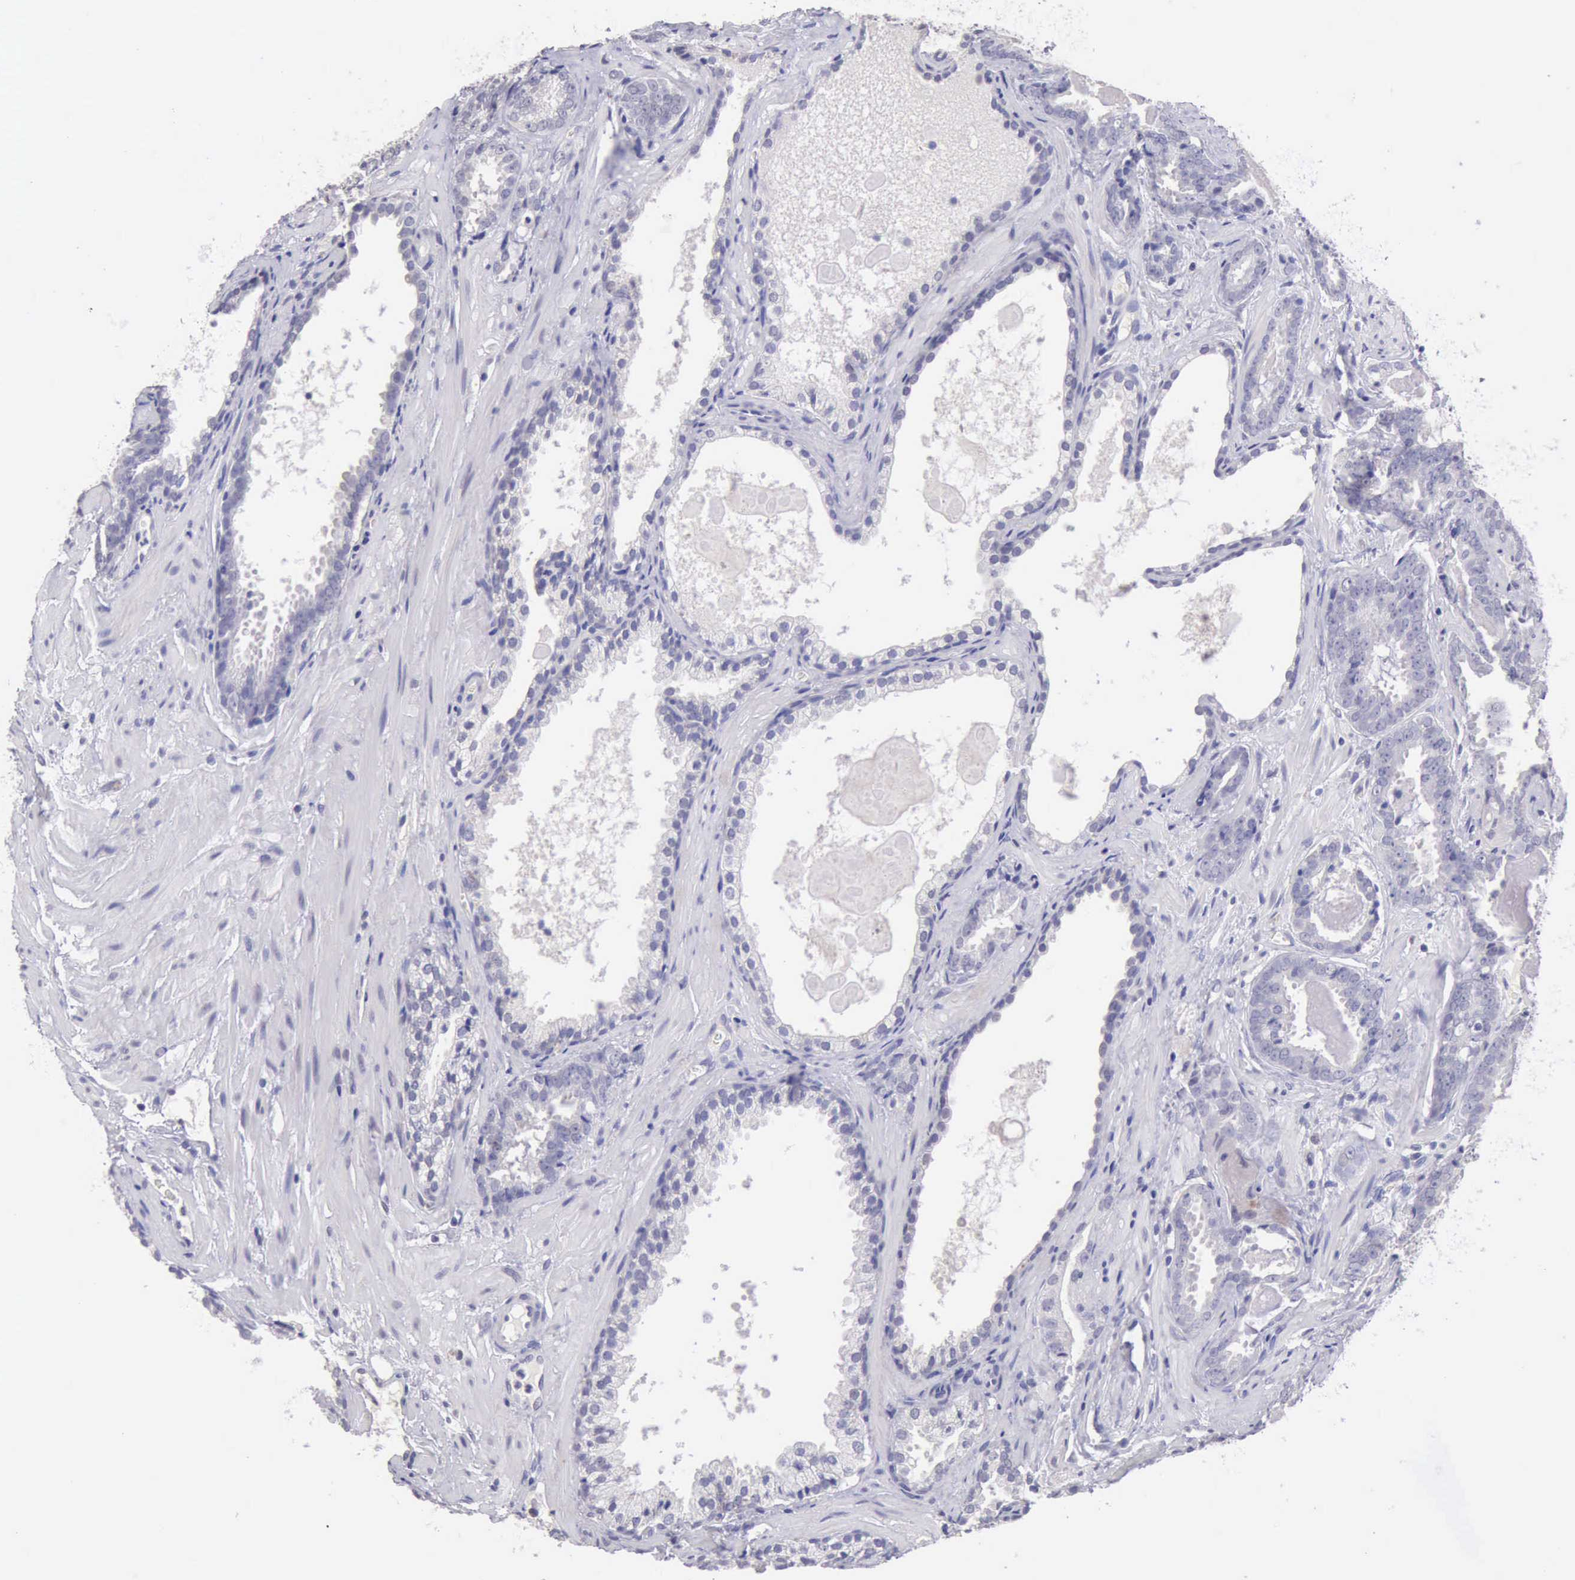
{"staining": {"intensity": "negative", "quantity": "none", "location": "none"}, "tissue": "prostate cancer", "cell_type": "Tumor cells", "image_type": "cancer", "snomed": [{"axis": "morphology", "description": "Adenocarcinoma, Medium grade"}, {"axis": "topography", "description": "Prostate"}], "caption": "Tumor cells are negative for brown protein staining in prostate adenocarcinoma (medium-grade).", "gene": "KCND1", "patient": {"sex": "male", "age": 64}}